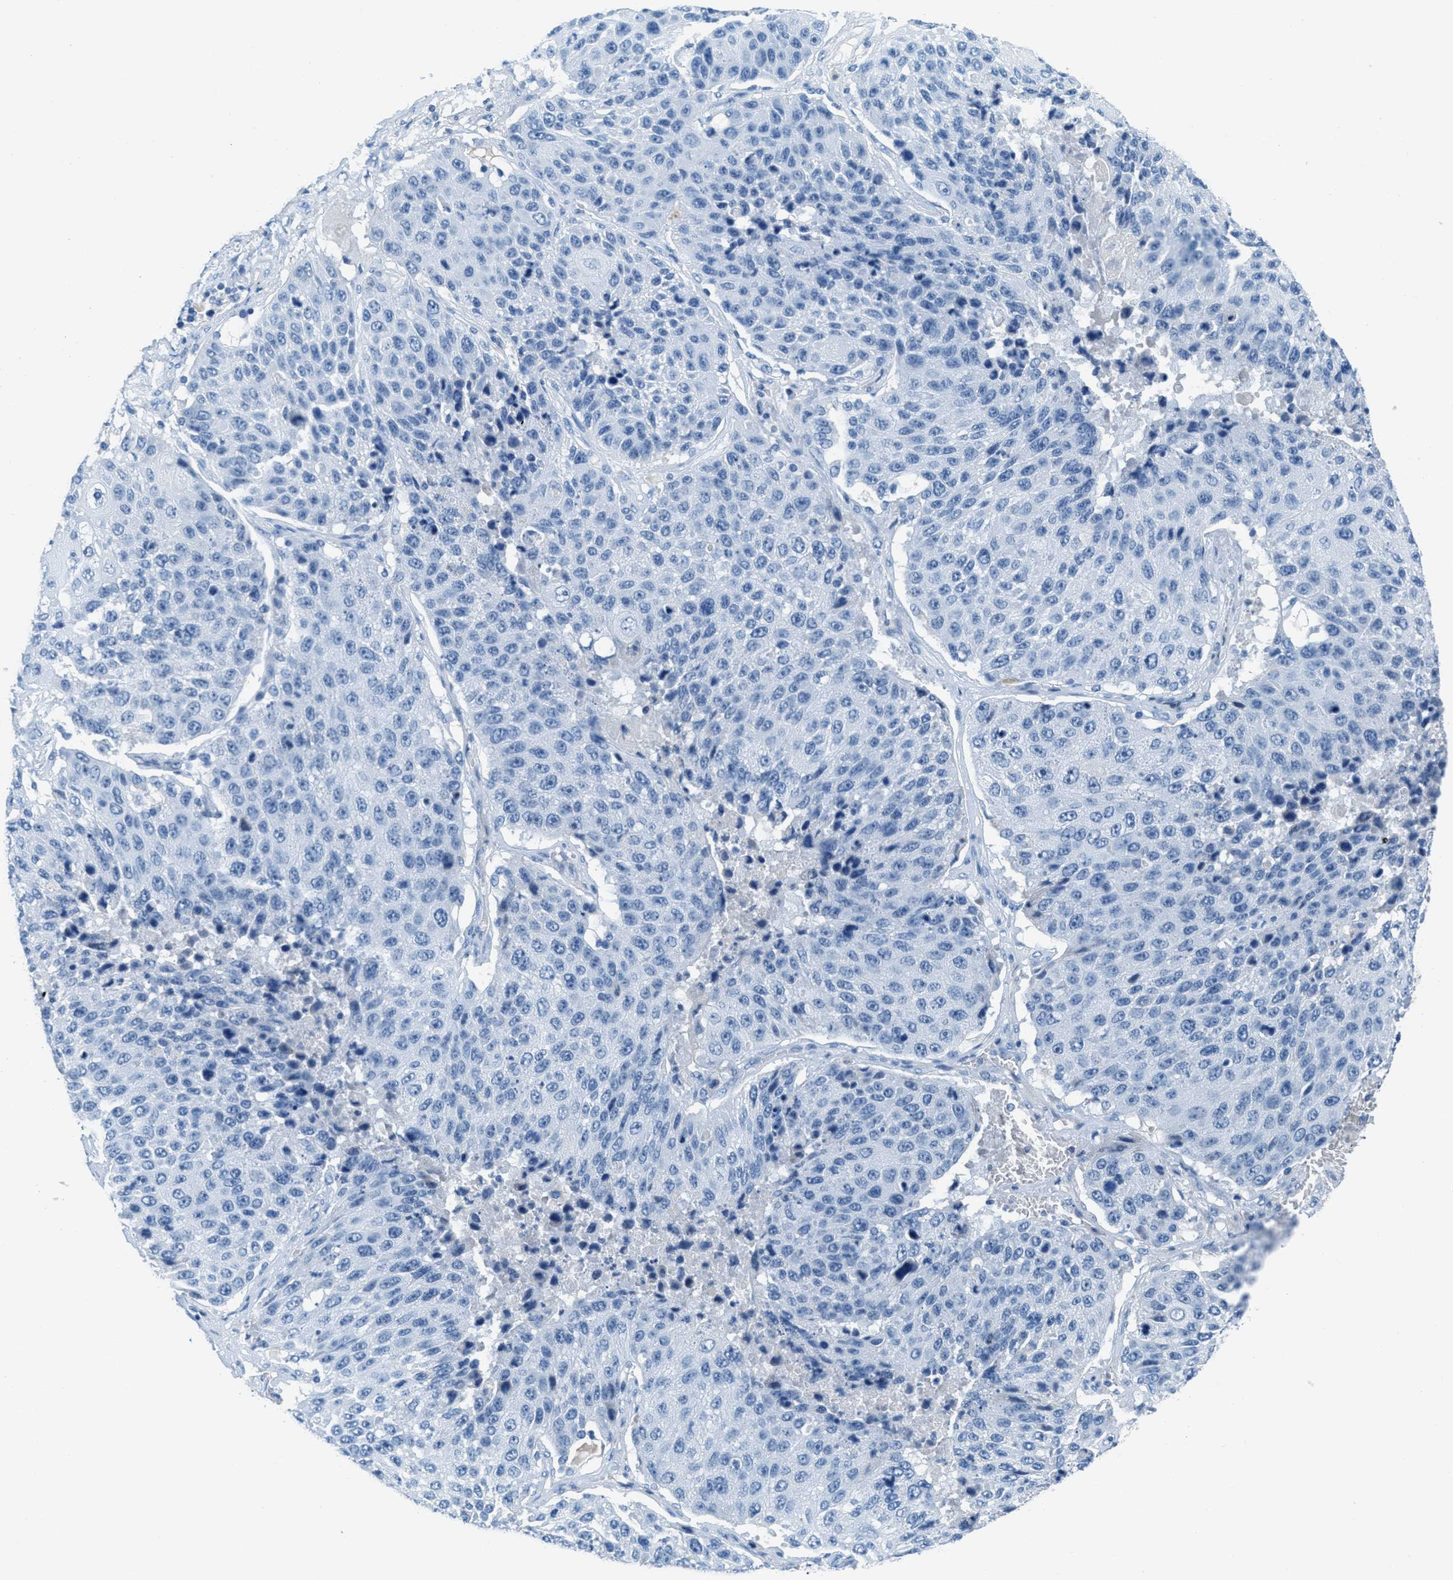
{"staining": {"intensity": "negative", "quantity": "none", "location": "none"}, "tissue": "lung cancer", "cell_type": "Tumor cells", "image_type": "cancer", "snomed": [{"axis": "morphology", "description": "Squamous cell carcinoma, NOS"}, {"axis": "topography", "description": "Lung"}], "caption": "The micrograph shows no significant expression in tumor cells of squamous cell carcinoma (lung).", "gene": "MGARP", "patient": {"sex": "male", "age": 61}}